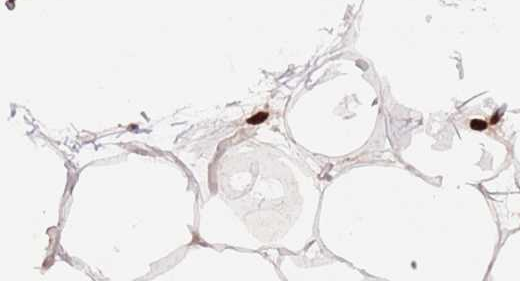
{"staining": {"intensity": "strong", "quantity": "25%-75%", "location": "nuclear"}, "tissue": "breast", "cell_type": "Adipocytes", "image_type": "normal", "snomed": [{"axis": "morphology", "description": "Normal tissue, NOS"}, {"axis": "morphology", "description": "Adenoma, NOS"}, {"axis": "topography", "description": "Breast"}], "caption": "A high amount of strong nuclear expression is seen in approximately 25%-75% of adipocytes in unremarkable breast. The protein is shown in brown color, while the nuclei are stained blue.", "gene": "C6orf226", "patient": {"sex": "female", "age": 23}}